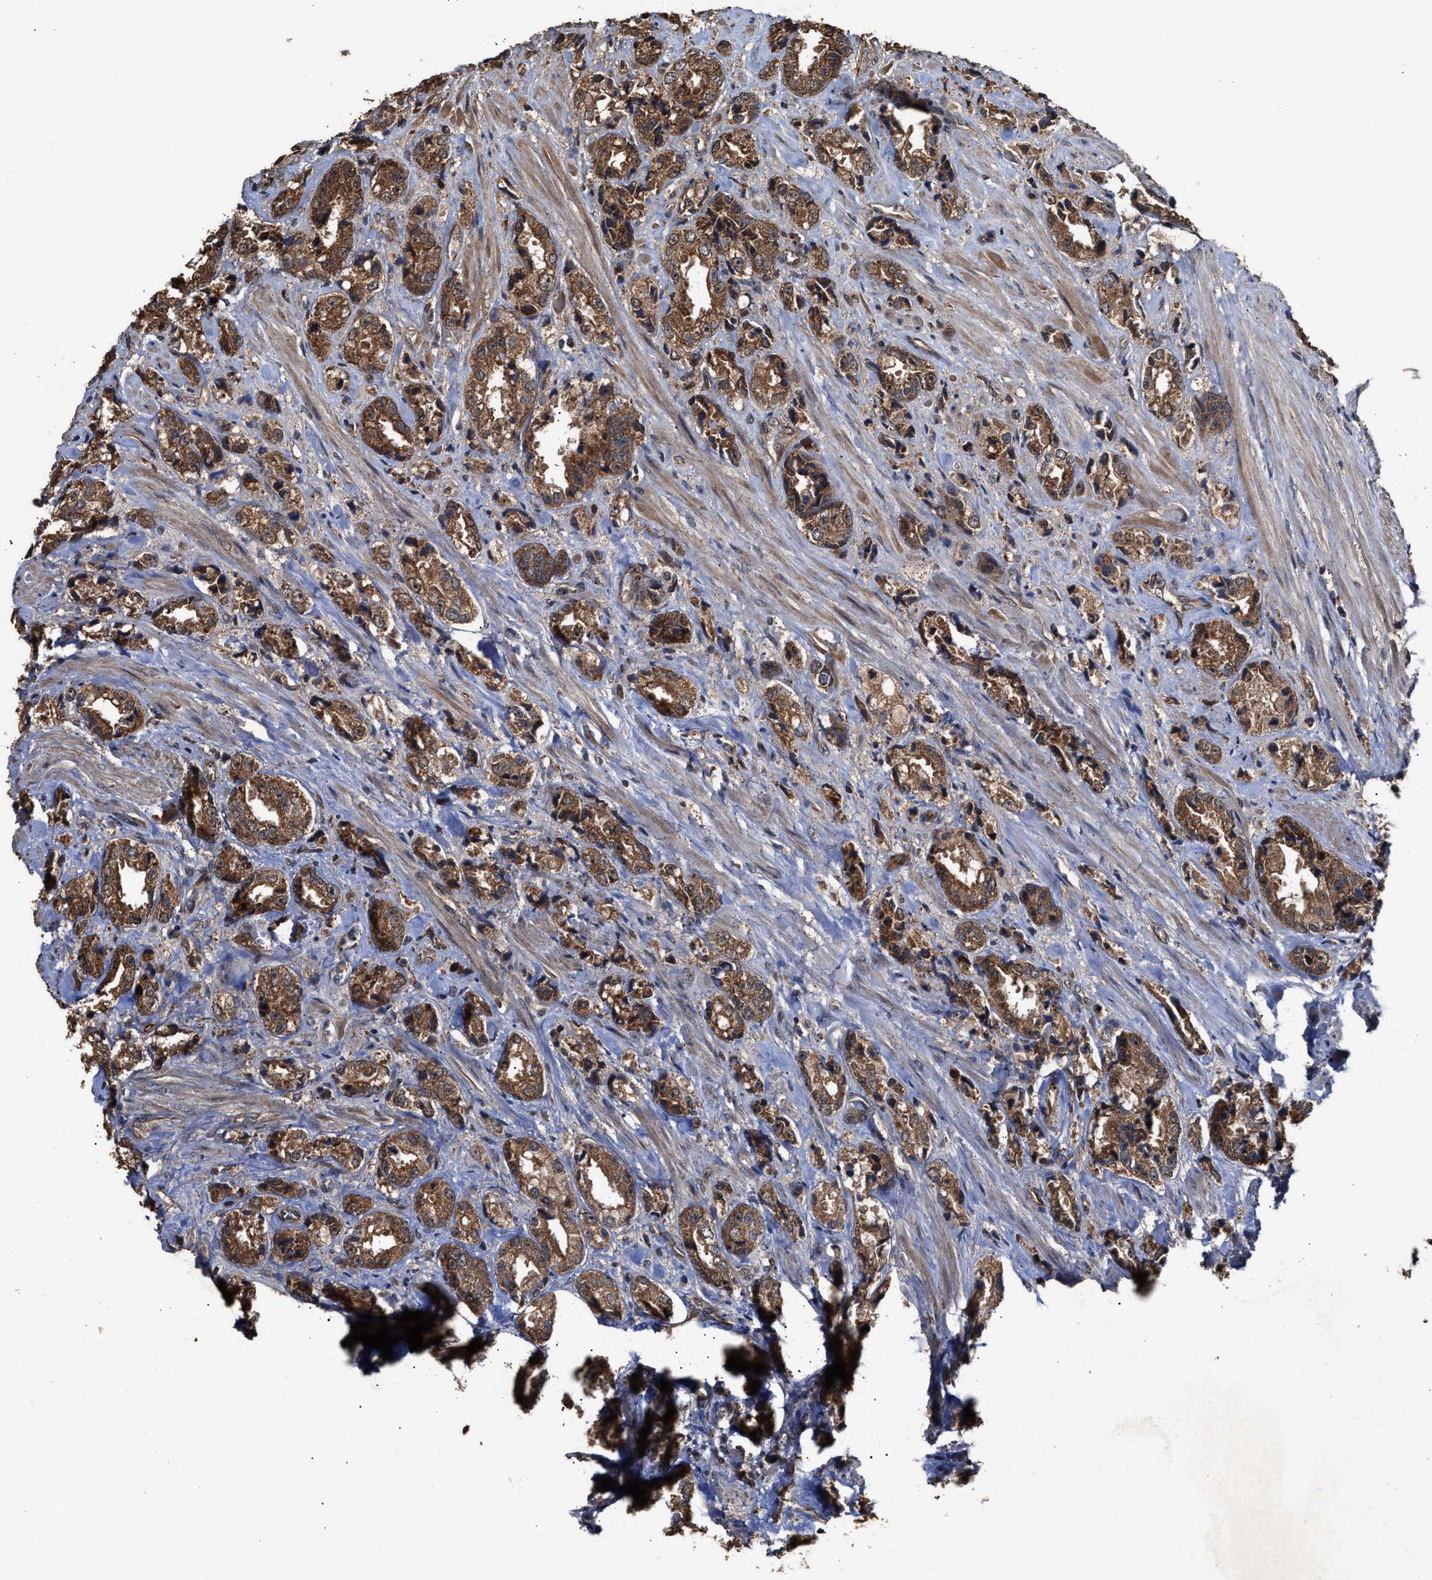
{"staining": {"intensity": "moderate", "quantity": ">75%", "location": "cytoplasmic/membranous"}, "tissue": "prostate cancer", "cell_type": "Tumor cells", "image_type": "cancer", "snomed": [{"axis": "morphology", "description": "Adenocarcinoma, High grade"}, {"axis": "topography", "description": "Prostate"}], "caption": "Tumor cells display medium levels of moderate cytoplasmic/membranous expression in about >75% of cells in human prostate high-grade adenocarcinoma. The staining was performed using DAB (3,3'-diaminobenzidine) to visualize the protein expression in brown, while the nuclei were stained in blue with hematoxylin (Magnification: 20x).", "gene": "ZNHIT6", "patient": {"sex": "male", "age": 61}}